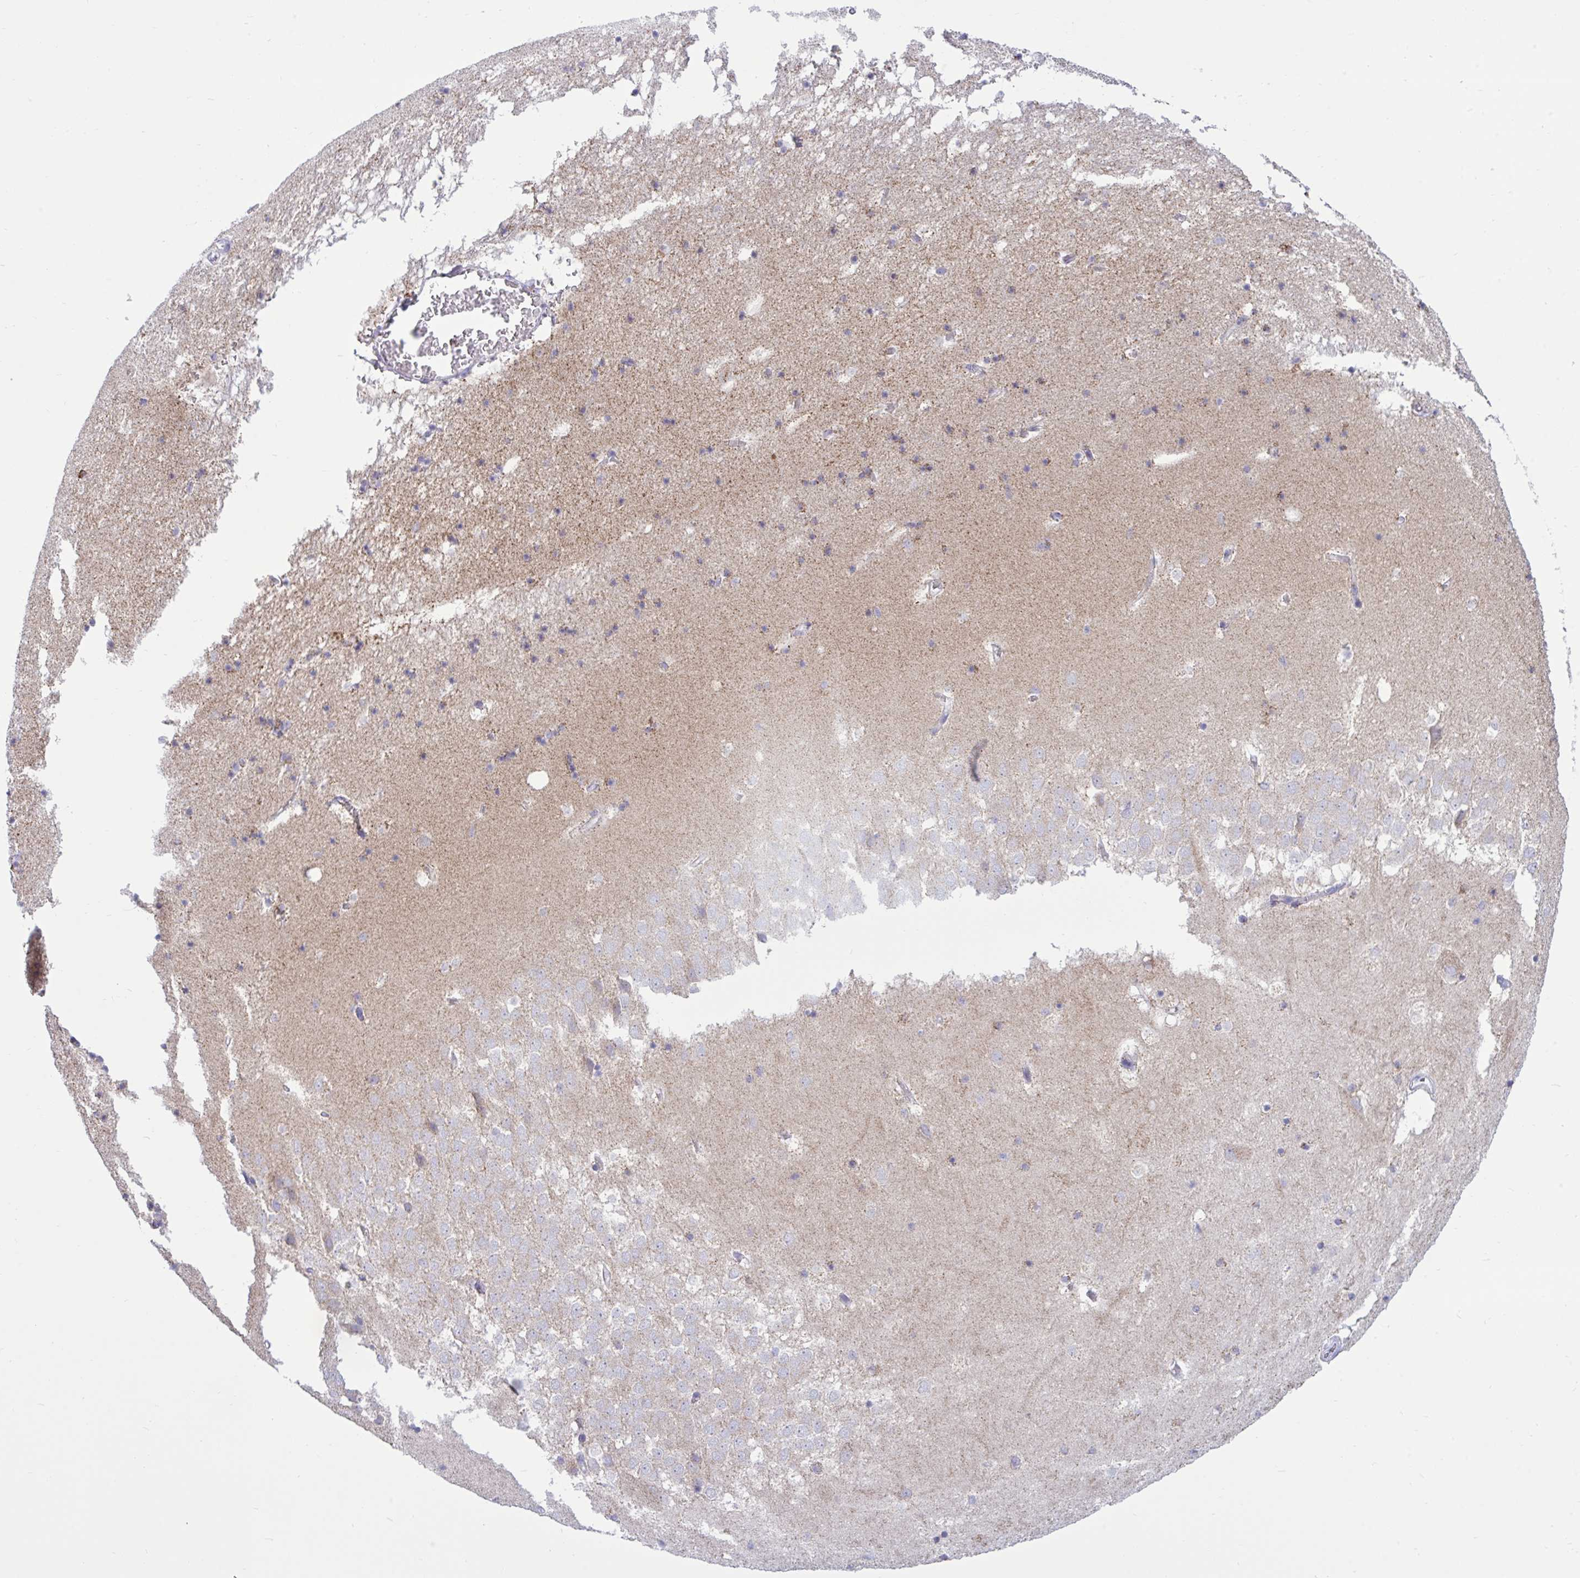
{"staining": {"intensity": "negative", "quantity": "none", "location": "none"}, "tissue": "hippocampus", "cell_type": "Glial cells", "image_type": "normal", "snomed": [{"axis": "morphology", "description": "Normal tissue, NOS"}, {"axis": "topography", "description": "Hippocampus"}], "caption": "Immunohistochemistry (IHC) image of benign hippocampus: hippocampus stained with DAB exhibits no significant protein staining in glial cells.", "gene": "HSPE1", "patient": {"sex": "male", "age": 58}}